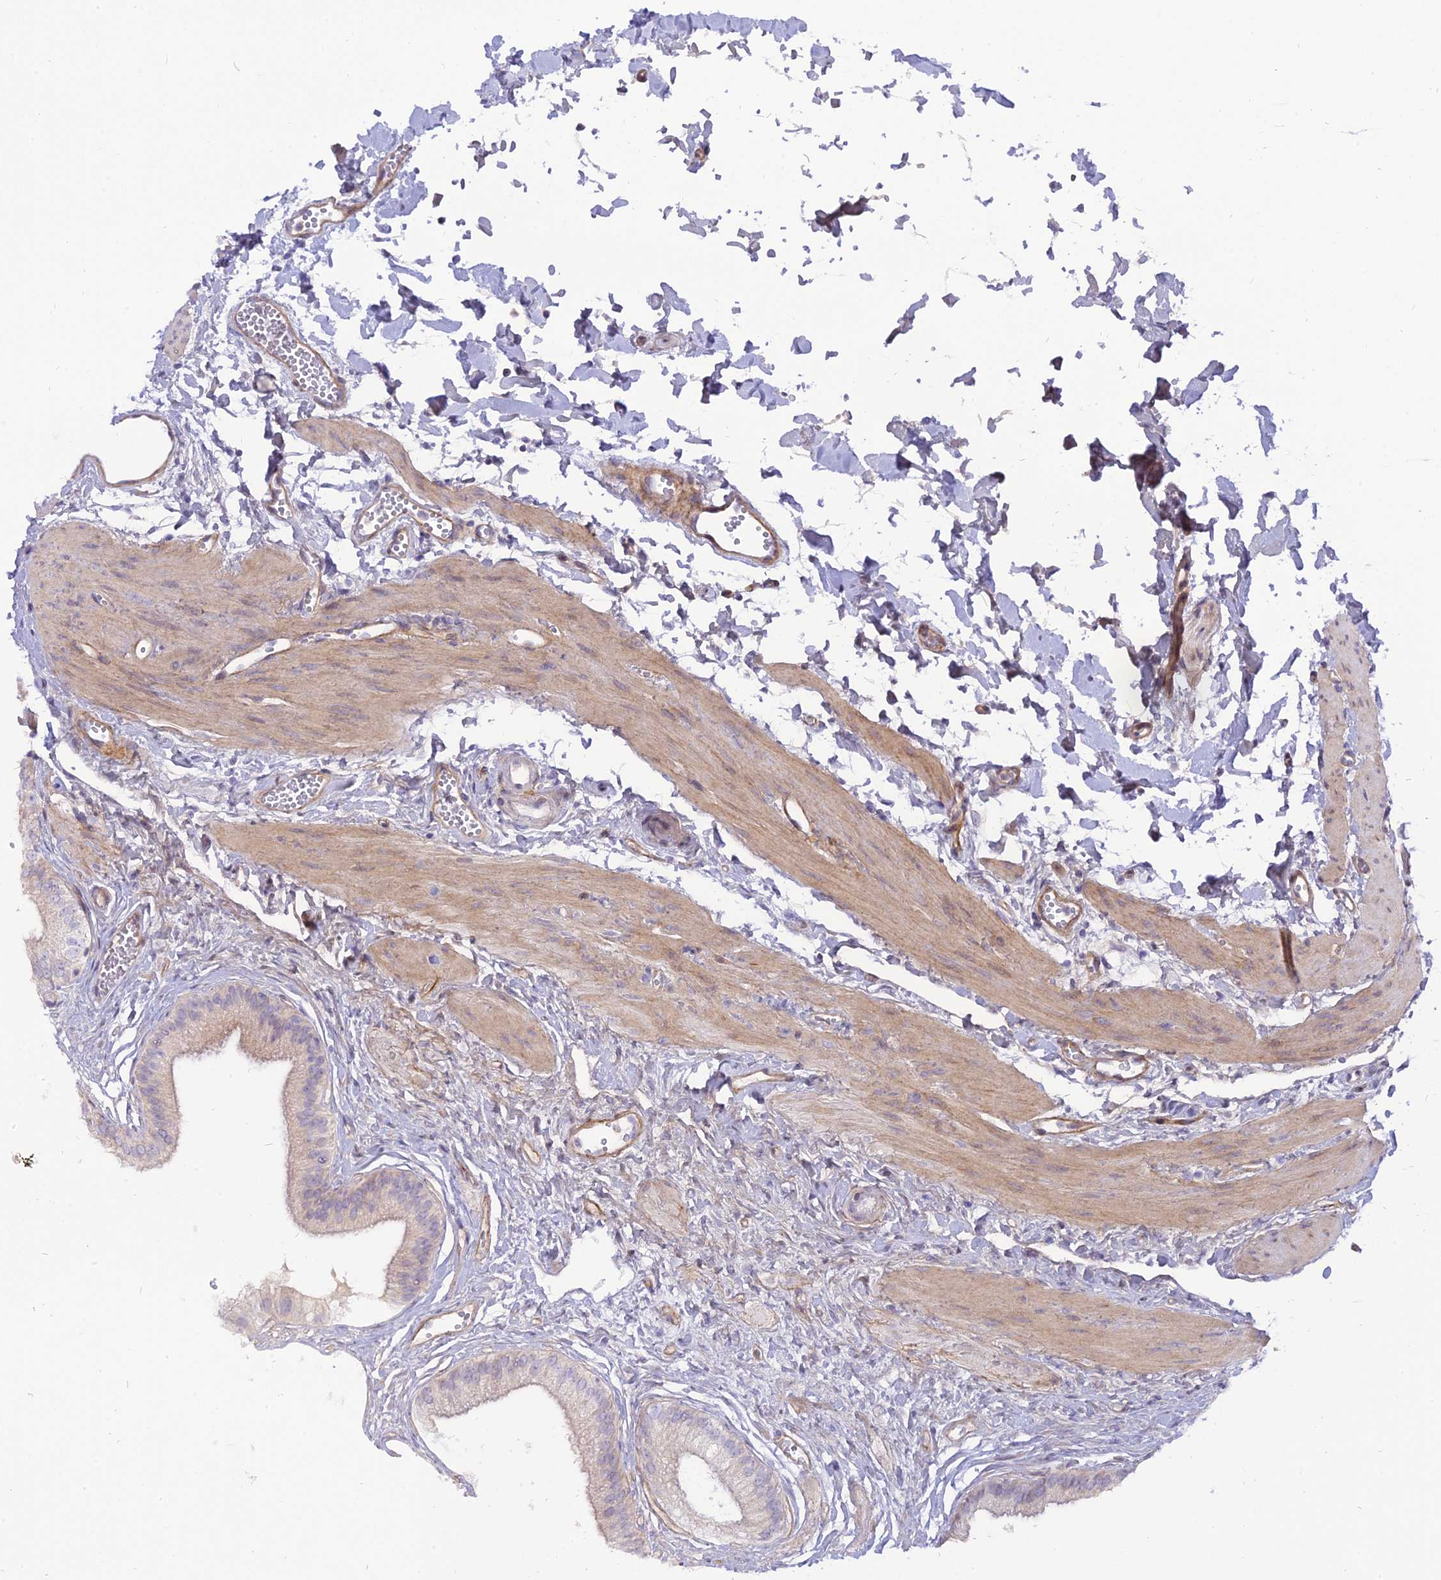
{"staining": {"intensity": "negative", "quantity": "none", "location": "none"}, "tissue": "gallbladder", "cell_type": "Glandular cells", "image_type": "normal", "snomed": [{"axis": "morphology", "description": "Normal tissue, NOS"}, {"axis": "topography", "description": "Gallbladder"}], "caption": "Micrograph shows no protein positivity in glandular cells of normal gallbladder.", "gene": "MBD3L1", "patient": {"sex": "female", "age": 54}}